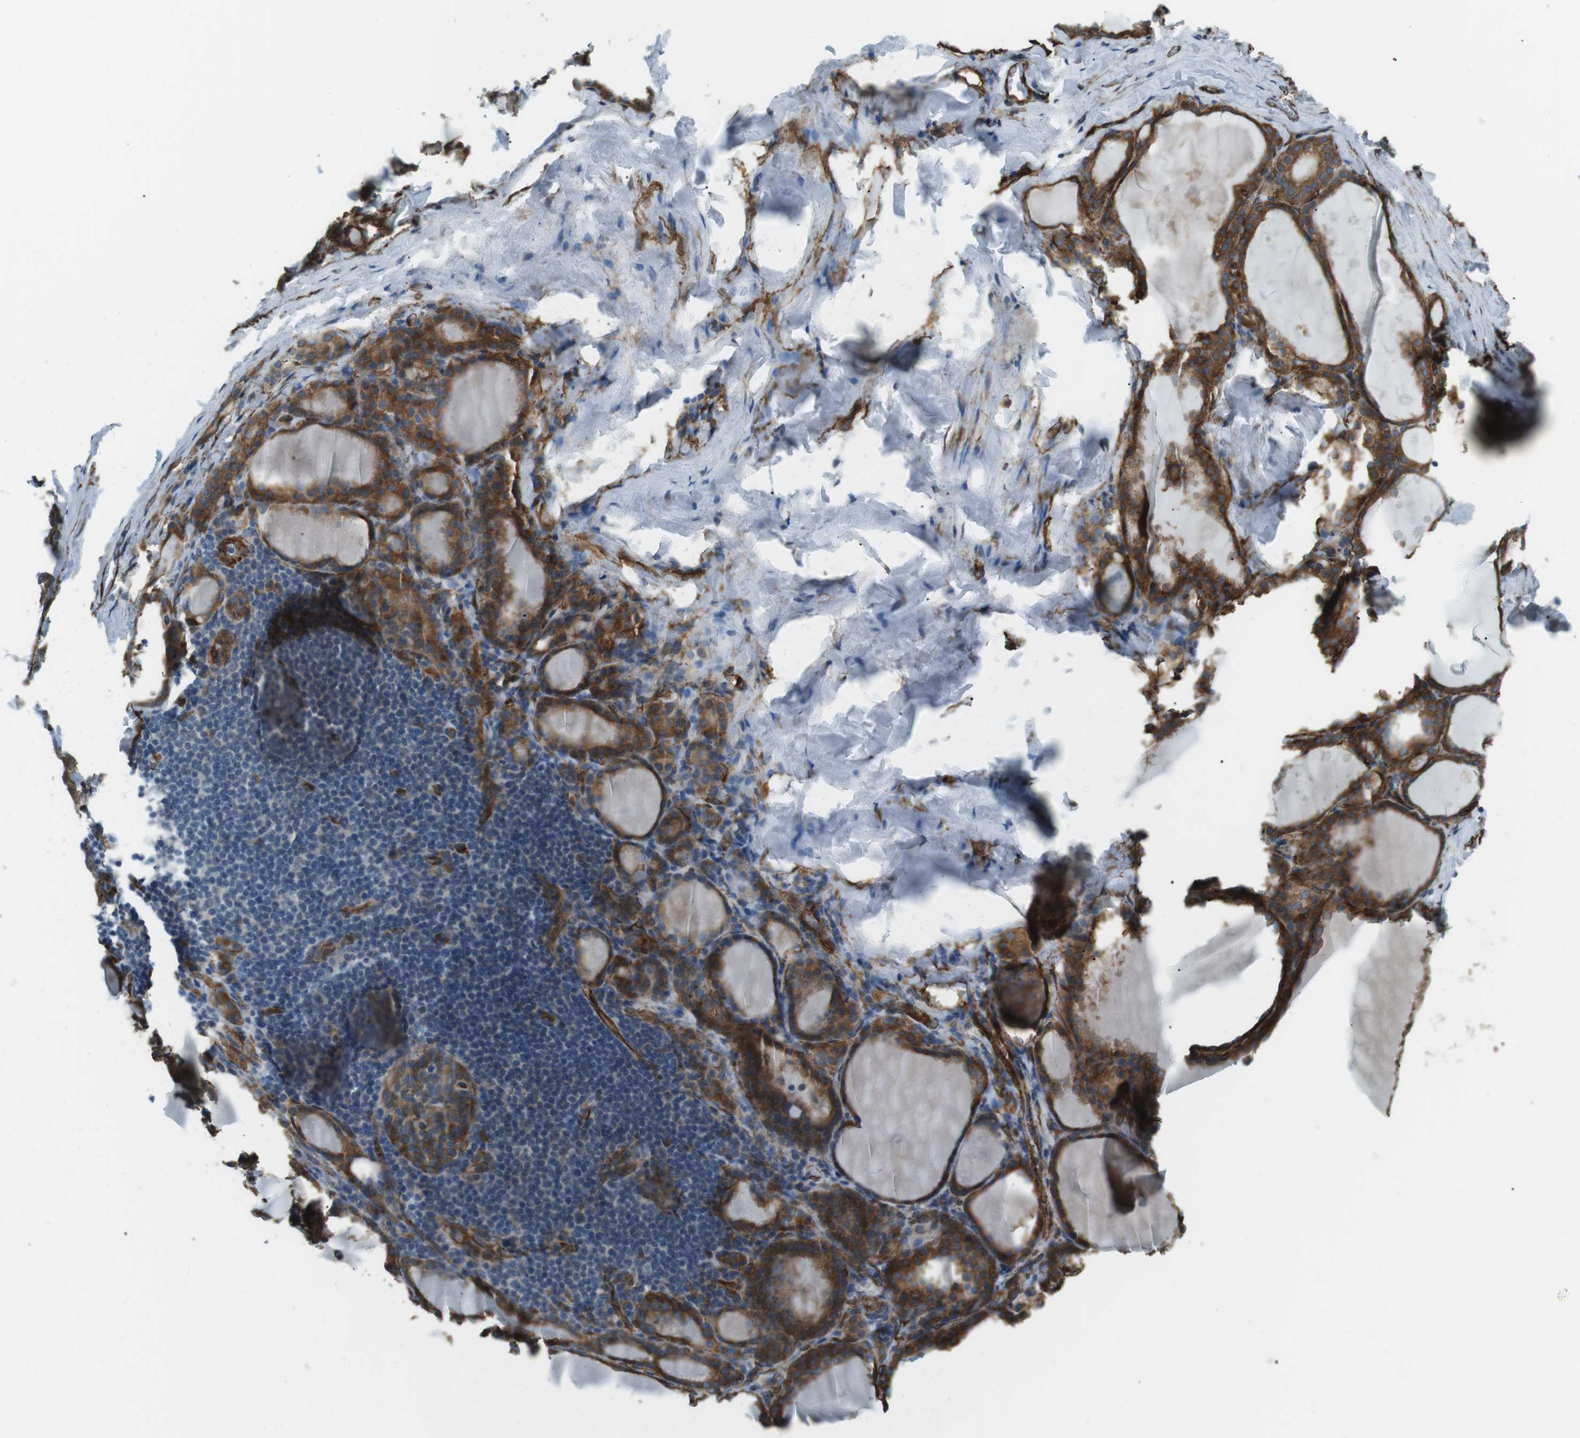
{"staining": {"intensity": "strong", "quantity": ">75%", "location": "cytoplasmic/membranous"}, "tissue": "thyroid gland", "cell_type": "Glandular cells", "image_type": "normal", "snomed": [{"axis": "morphology", "description": "Normal tissue, NOS"}, {"axis": "topography", "description": "Thyroid gland"}], "caption": "Protein expression analysis of unremarkable thyroid gland shows strong cytoplasmic/membranous staining in approximately >75% of glandular cells.", "gene": "ODR4", "patient": {"sex": "male", "age": 56}}